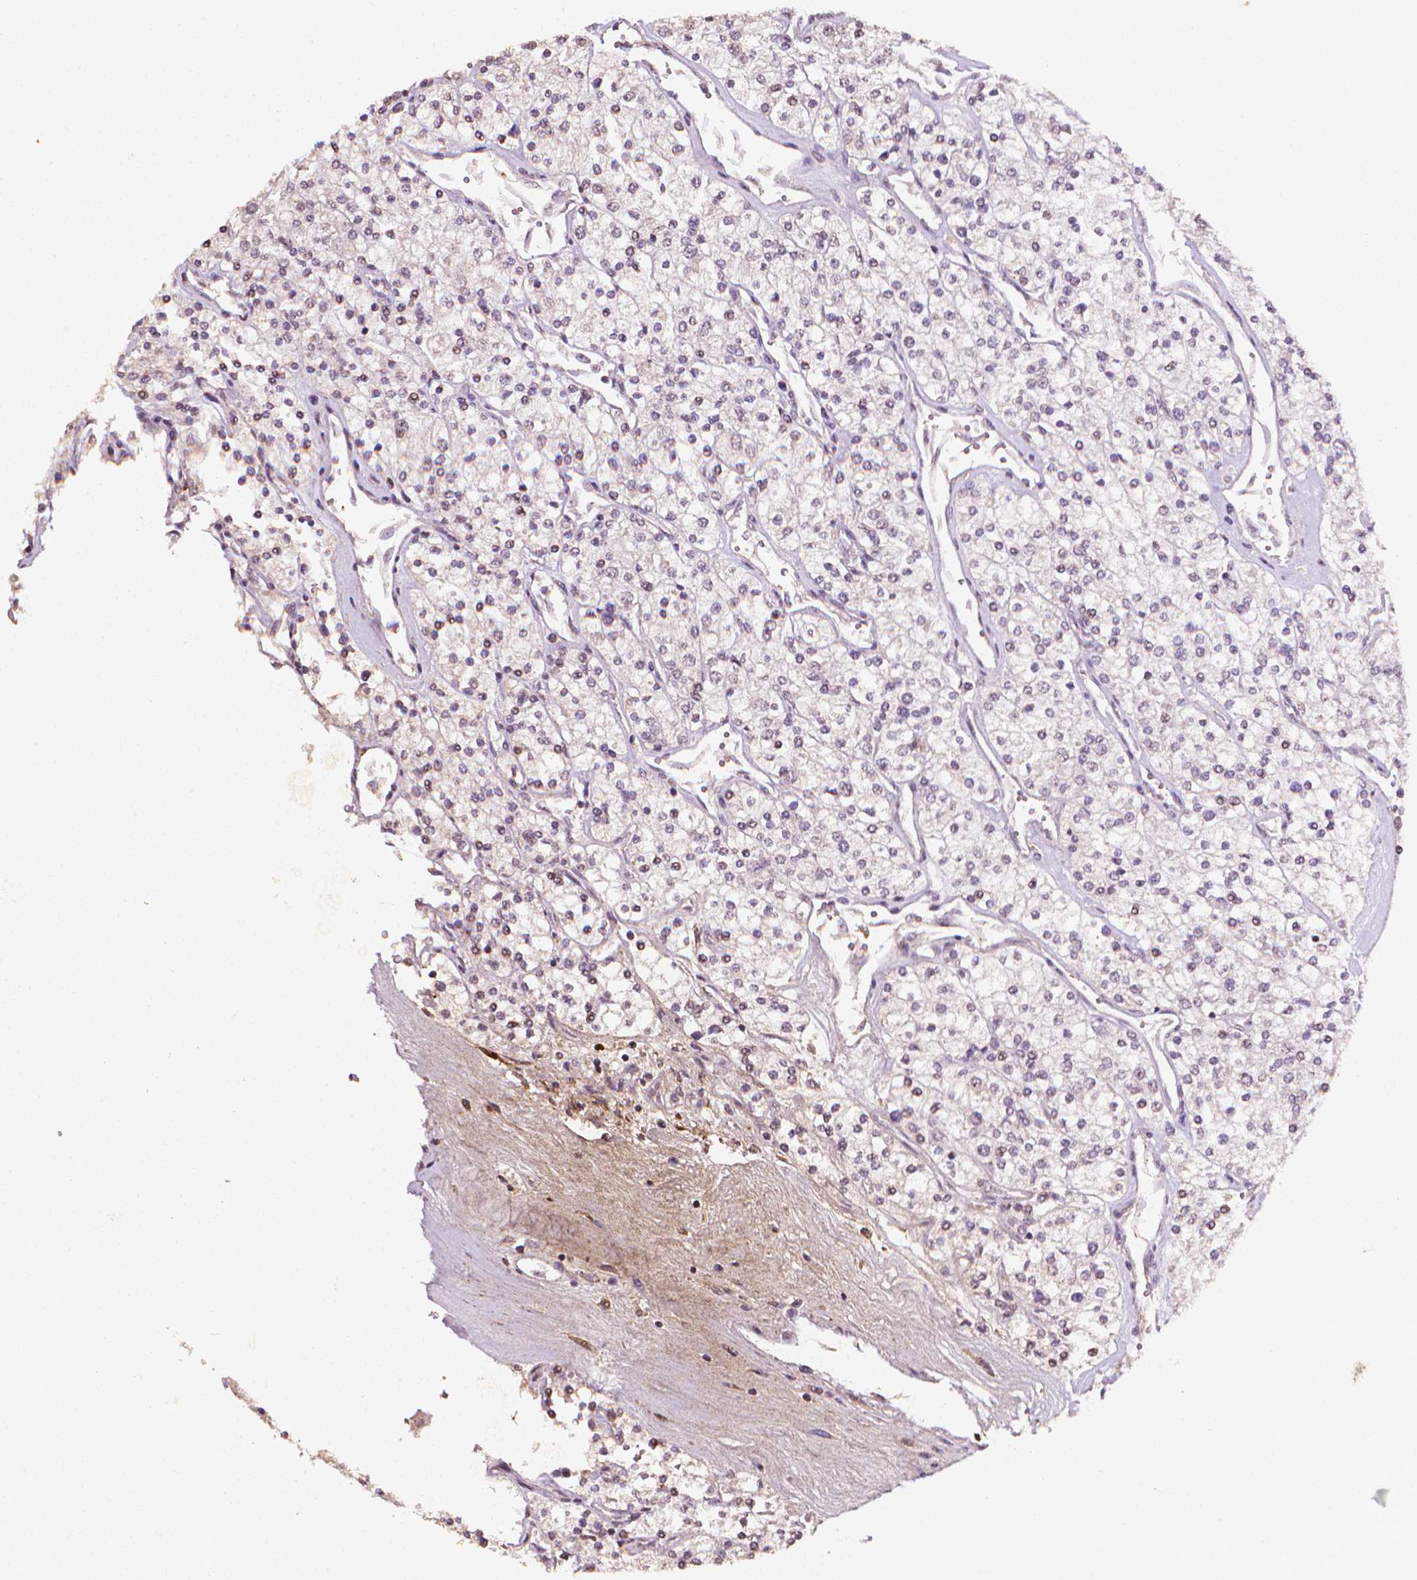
{"staining": {"intensity": "negative", "quantity": "none", "location": "none"}, "tissue": "renal cancer", "cell_type": "Tumor cells", "image_type": "cancer", "snomed": [{"axis": "morphology", "description": "Adenocarcinoma, NOS"}, {"axis": "topography", "description": "Kidney"}], "caption": "This is a photomicrograph of IHC staining of renal cancer (adenocarcinoma), which shows no expression in tumor cells. (DAB (3,3'-diaminobenzidine) IHC, high magnification).", "gene": "DCN", "patient": {"sex": "male", "age": 80}}